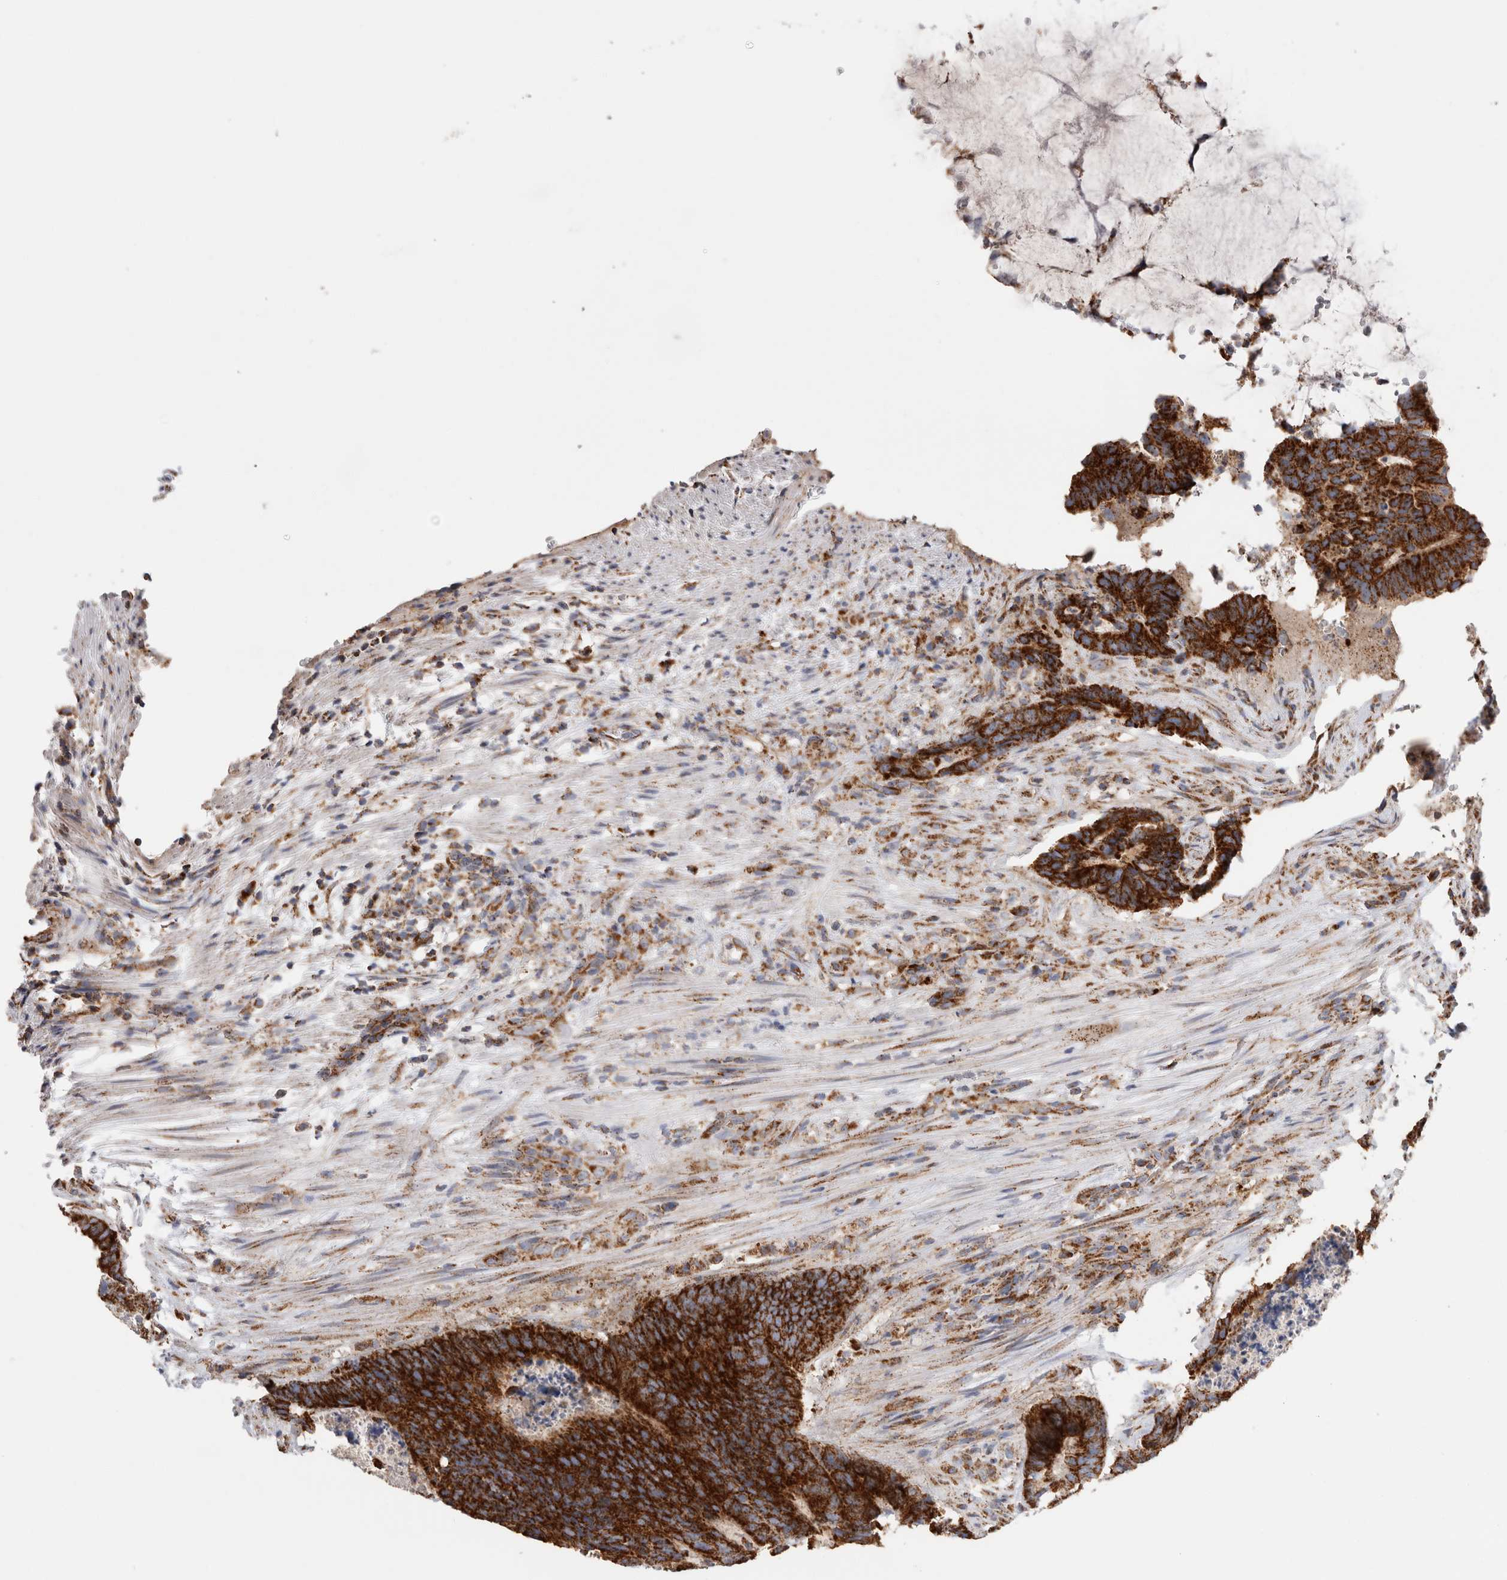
{"staining": {"intensity": "strong", "quantity": ">75%", "location": "cytoplasmic/membranous"}, "tissue": "colorectal cancer", "cell_type": "Tumor cells", "image_type": "cancer", "snomed": [{"axis": "morphology", "description": "Adenocarcinoma, NOS"}, {"axis": "topography", "description": "Colon"}], "caption": "Strong cytoplasmic/membranous staining is appreciated in about >75% of tumor cells in colorectal cancer.", "gene": "IARS2", "patient": {"sex": "male", "age": 56}}